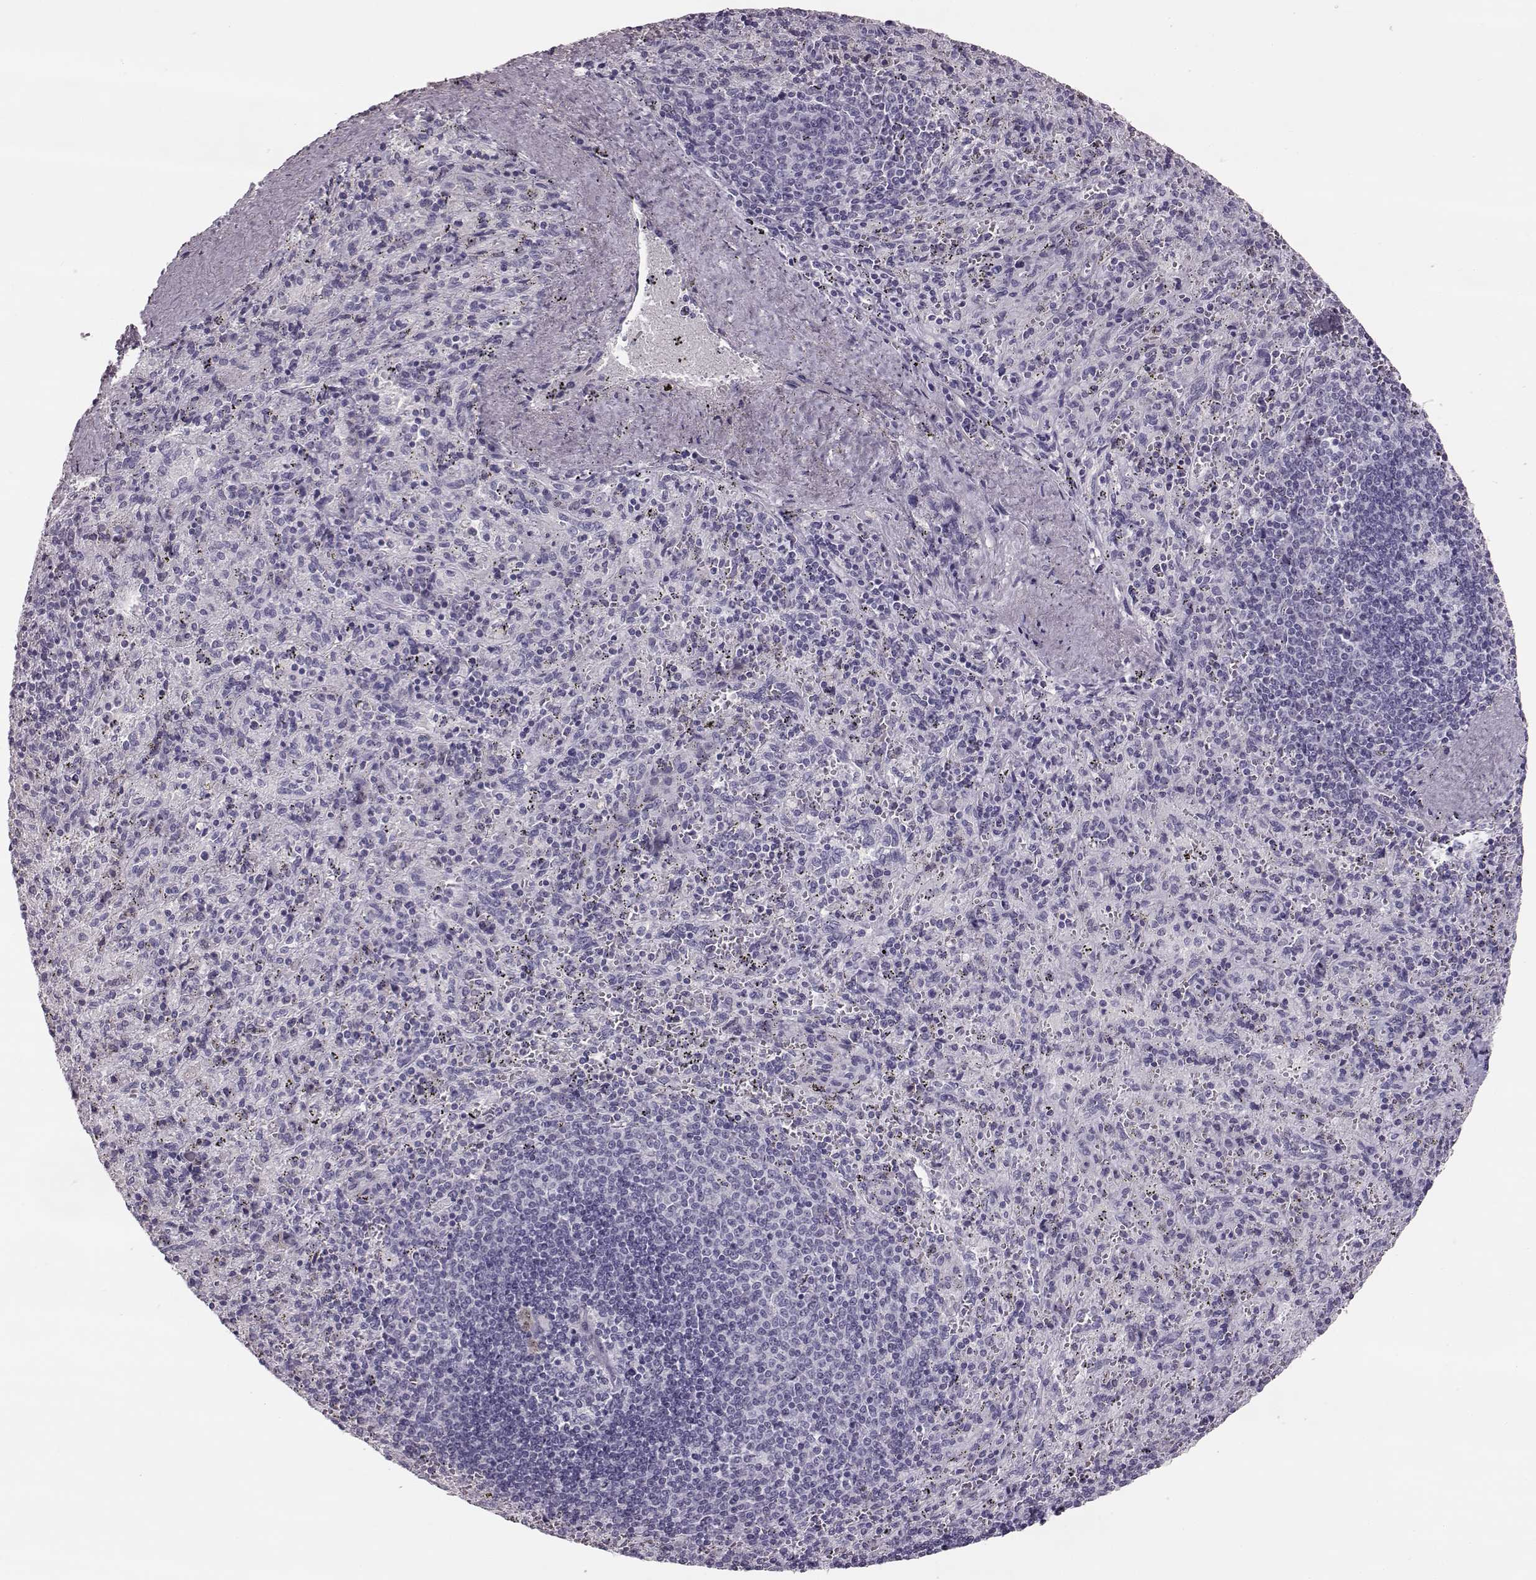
{"staining": {"intensity": "negative", "quantity": "none", "location": "none"}, "tissue": "spleen", "cell_type": "Cells in red pulp", "image_type": "normal", "snomed": [{"axis": "morphology", "description": "Normal tissue, NOS"}, {"axis": "topography", "description": "Spleen"}], "caption": "Immunohistochemistry image of unremarkable spleen stained for a protein (brown), which displays no staining in cells in red pulp. (DAB immunohistochemistry, high magnification).", "gene": "NPTXR", "patient": {"sex": "male", "age": 57}}